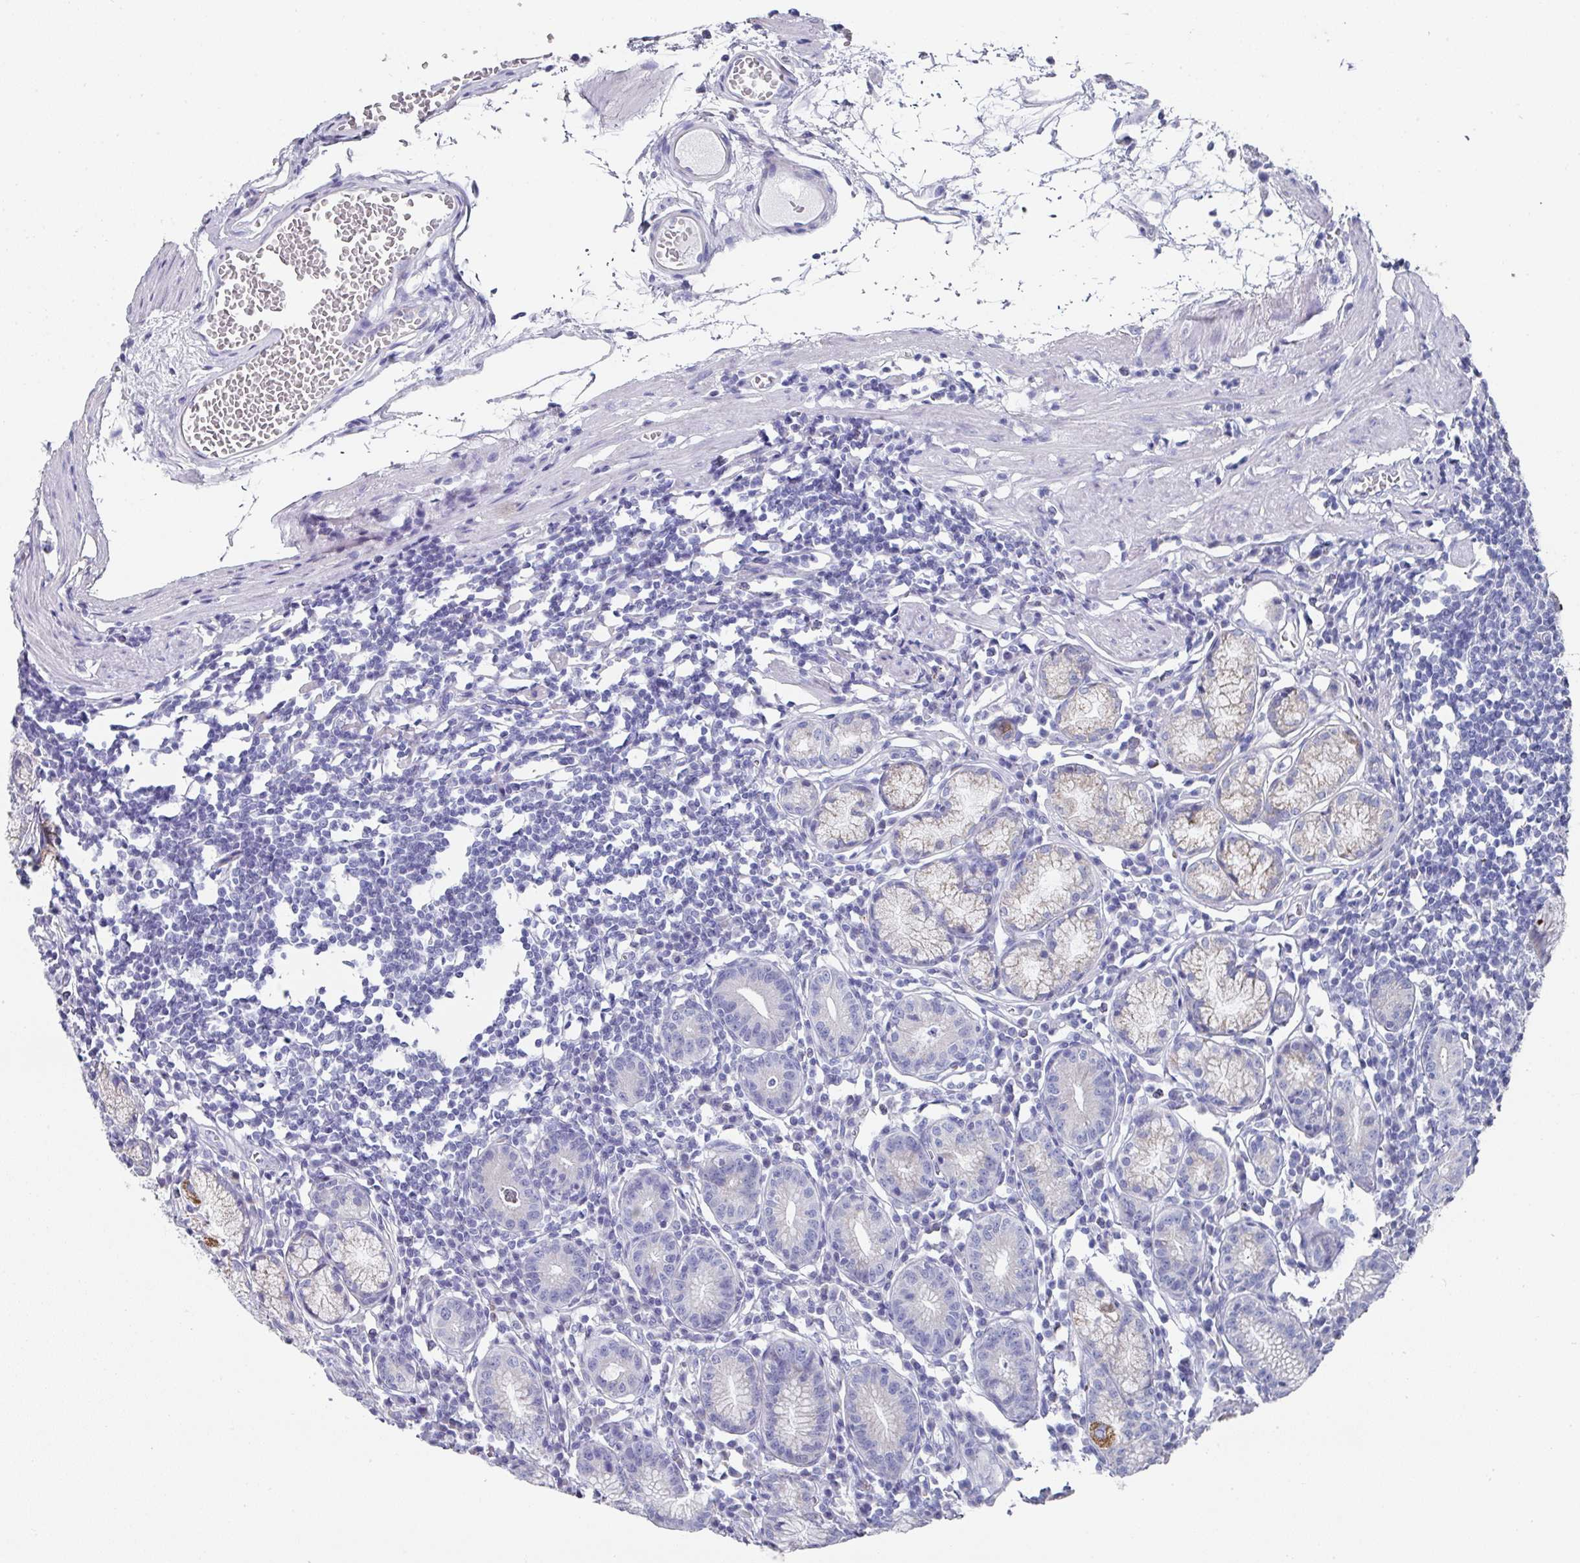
{"staining": {"intensity": "moderate", "quantity": "25%-75%", "location": "cytoplasmic/membranous"}, "tissue": "stomach", "cell_type": "Glandular cells", "image_type": "normal", "snomed": [{"axis": "morphology", "description": "Normal tissue, NOS"}, {"axis": "topography", "description": "Stomach"}], "caption": "Immunohistochemistry histopathology image of normal human stomach stained for a protein (brown), which demonstrates medium levels of moderate cytoplasmic/membranous positivity in approximately 25%-75% of glandular cells.", "gene": "SETBP1", "patient": {"sex": "male", "age": 55}}